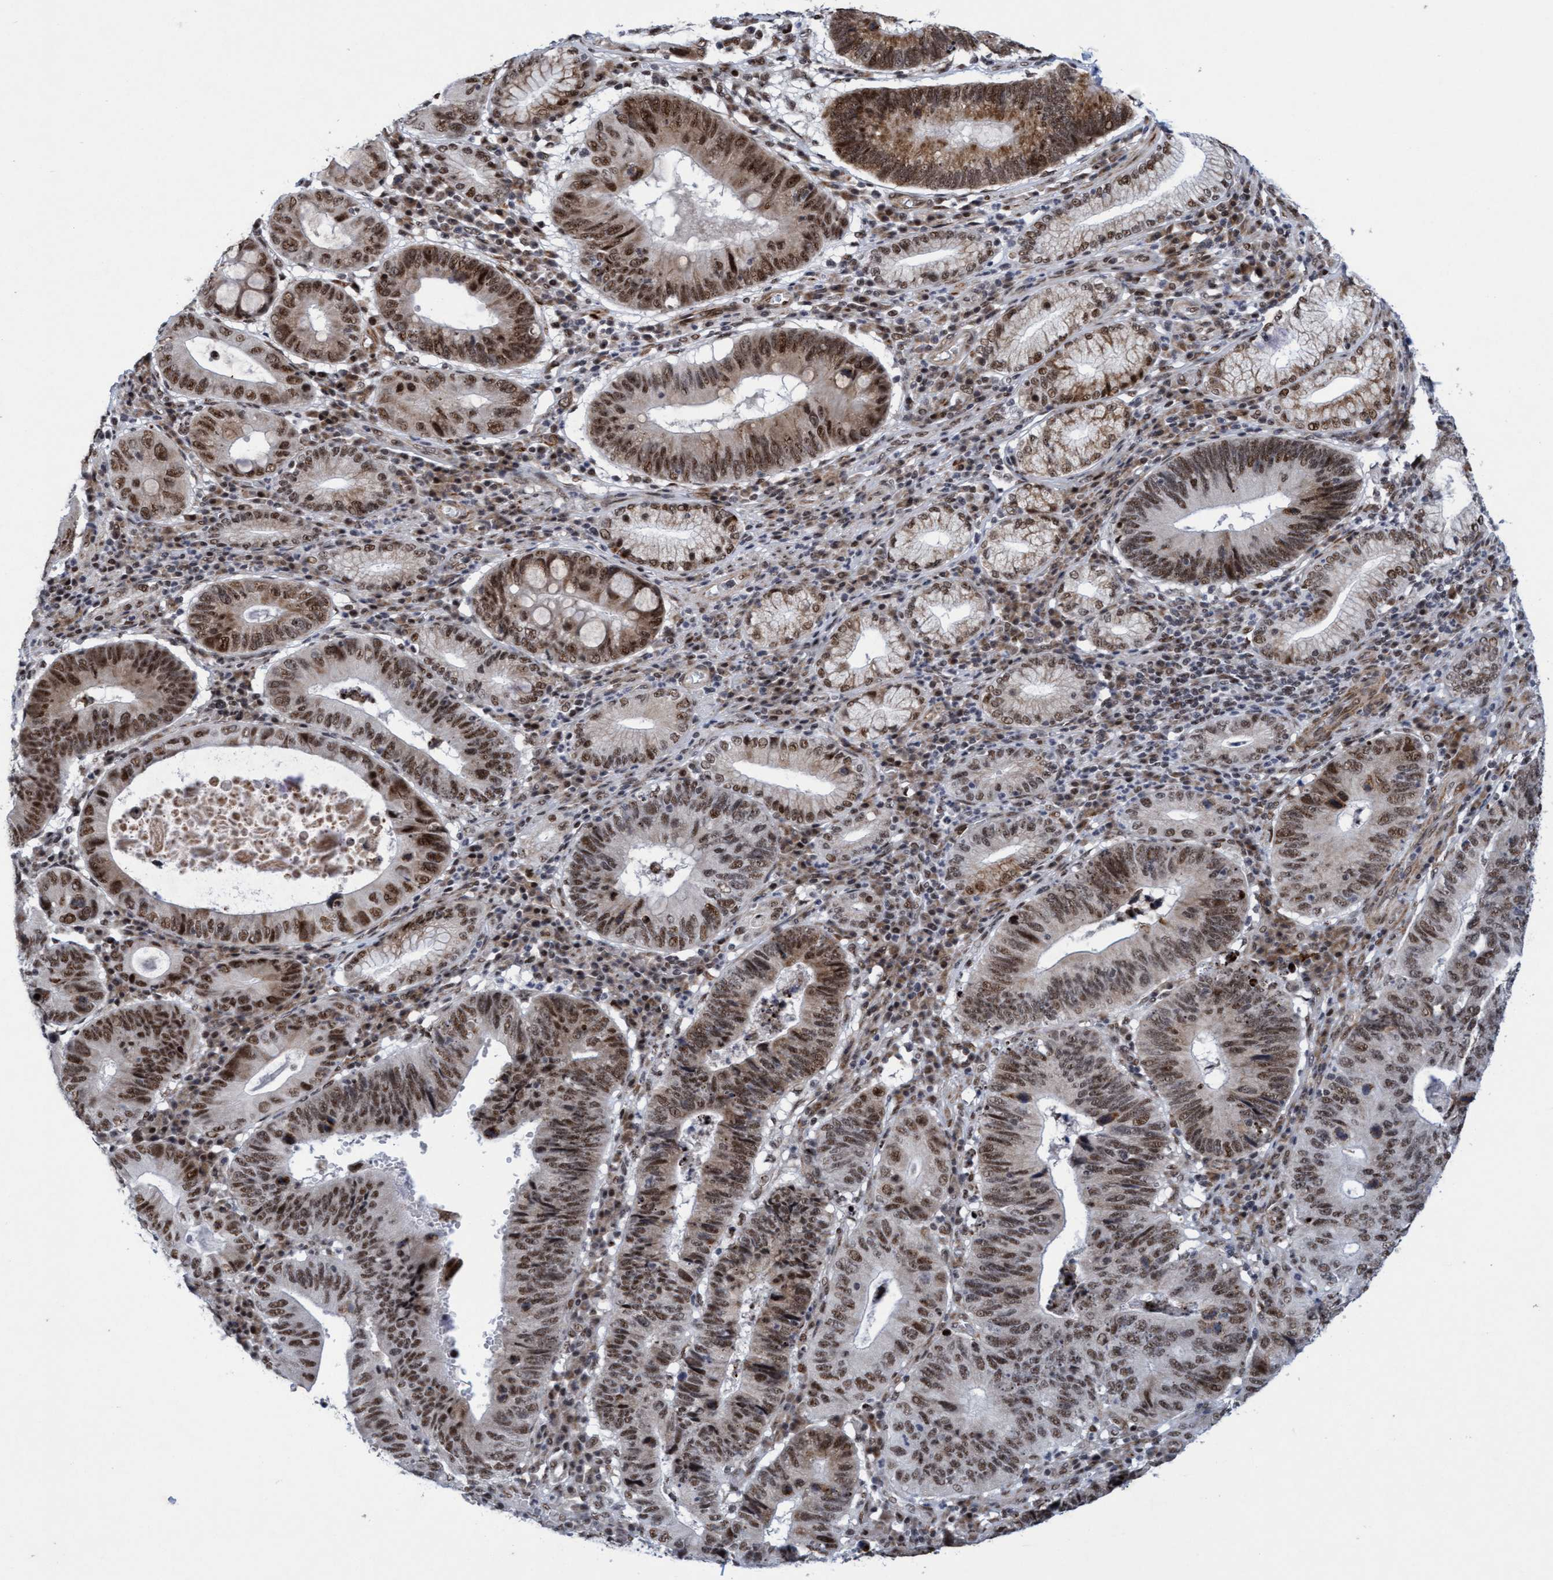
{"staining": {"intensity": "moderate", "quantity": ">75%", "location": "cytoplasmic/membranous,nuclear"}, "tissue": "stomach cancer", "cell_type": "Tumor cells", "image_type": "cancer", "snomed": [{"axis": "morphology", "description": "Adenocarcinoma, NOS"}, {"axis": "topography", "description": "Stomach"}], "caption": "Stomach cancer stained for a protein exhibits moderate cytoplasmic/membranous and nuclear positivity in tumor cells.", "gene": "GLT6D1", "patient": {"sex": "male", "age": 59}}